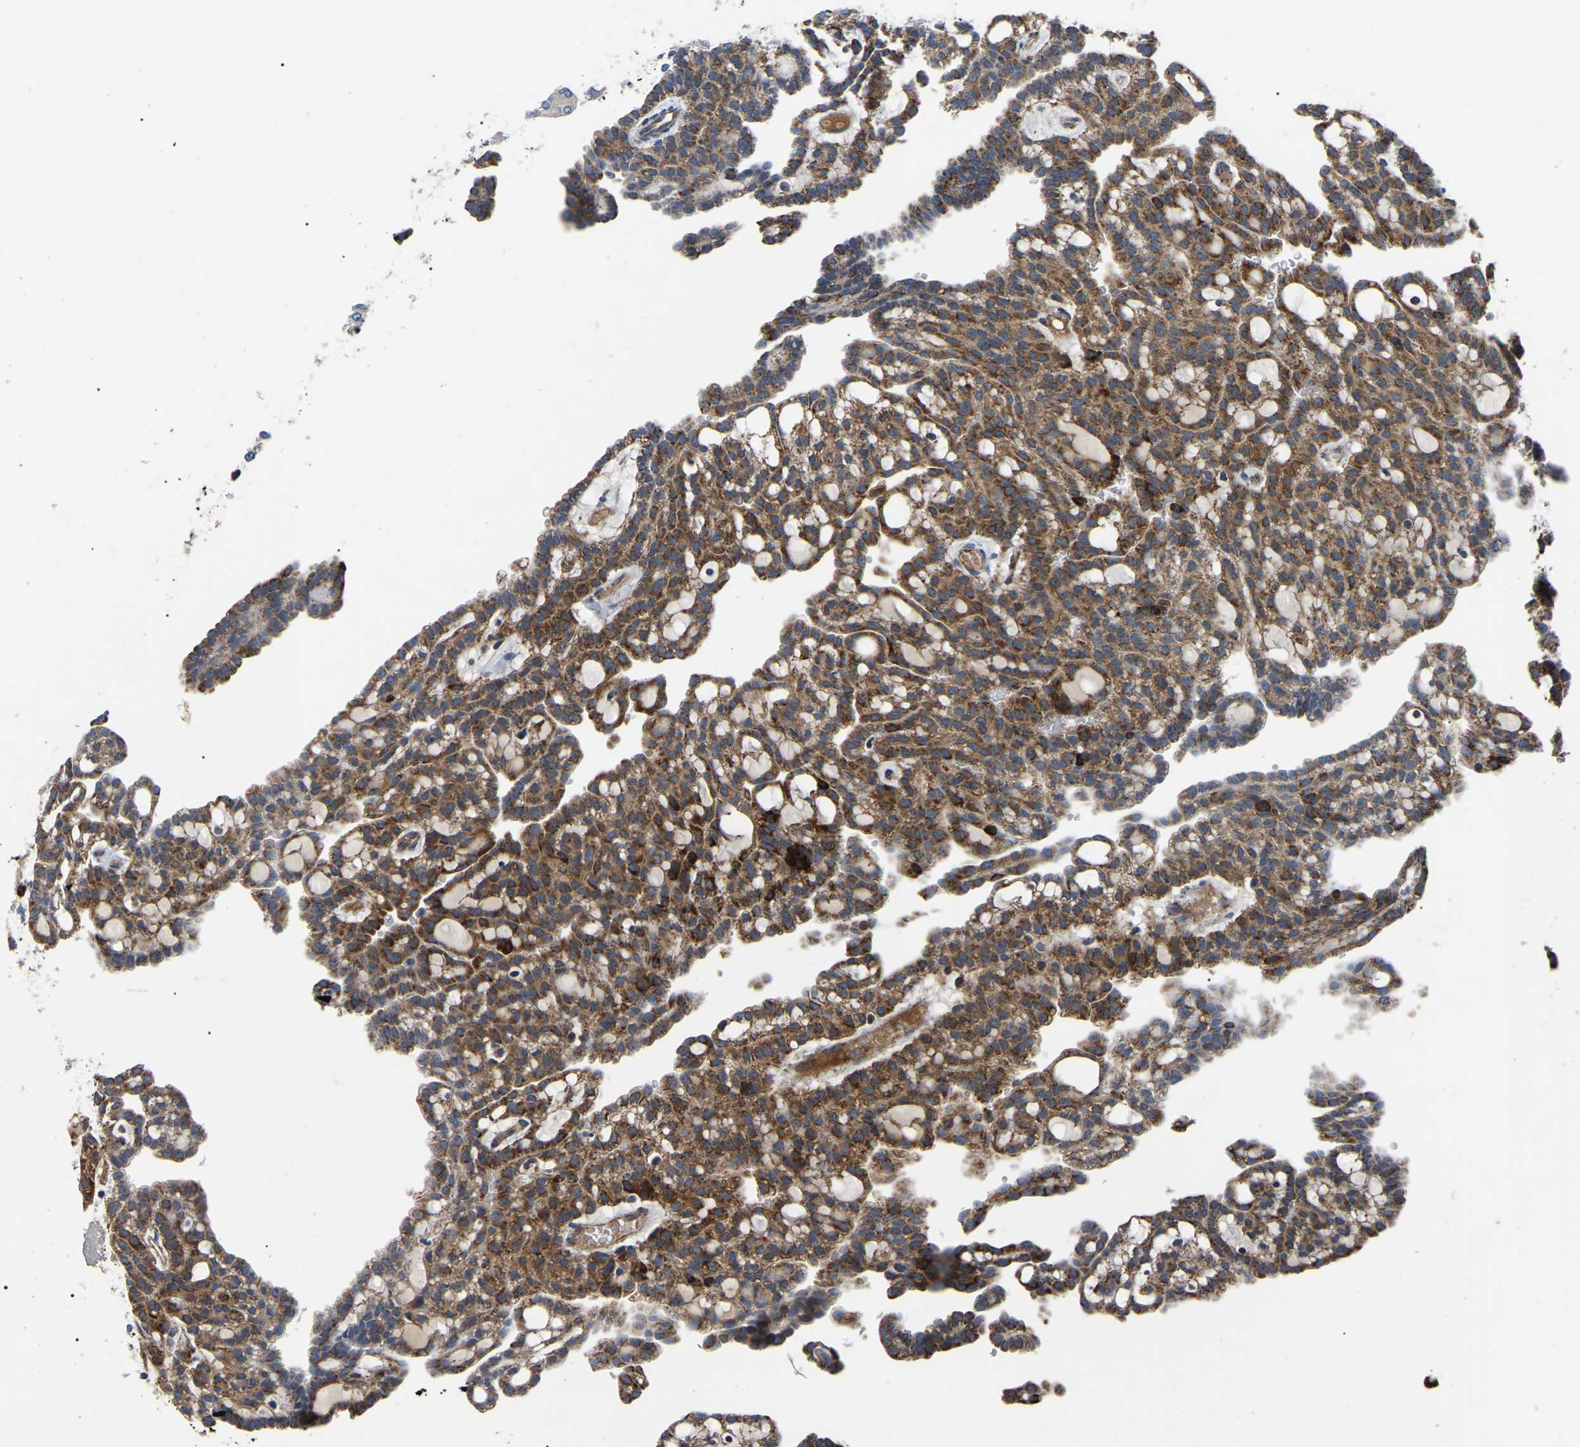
{"staining": {"intensity": "moderate", "quantity": ">75%", "location": "cytoplasmic/membranous"}, "tissue": "renal cancer", "cell_type": "Tumor cells", "image_type": "cancer", "snomed": [{"axis": "morphology", "description": "Adenocarcinoma, NOS"}, {"axis": "topography", "description": "Kidney"}], "caption": "High-magnification brightfield microscopy of adenocarcinoma (renal) stained with DAB (brown) and counterstained with hematoxylin (blue). tumor cells exhibit moderate cytoplasmic/membranous expression is present in about>75% of cells.", "gene": "PPM1E", "patient": {"sex": "male", "age": 63}}